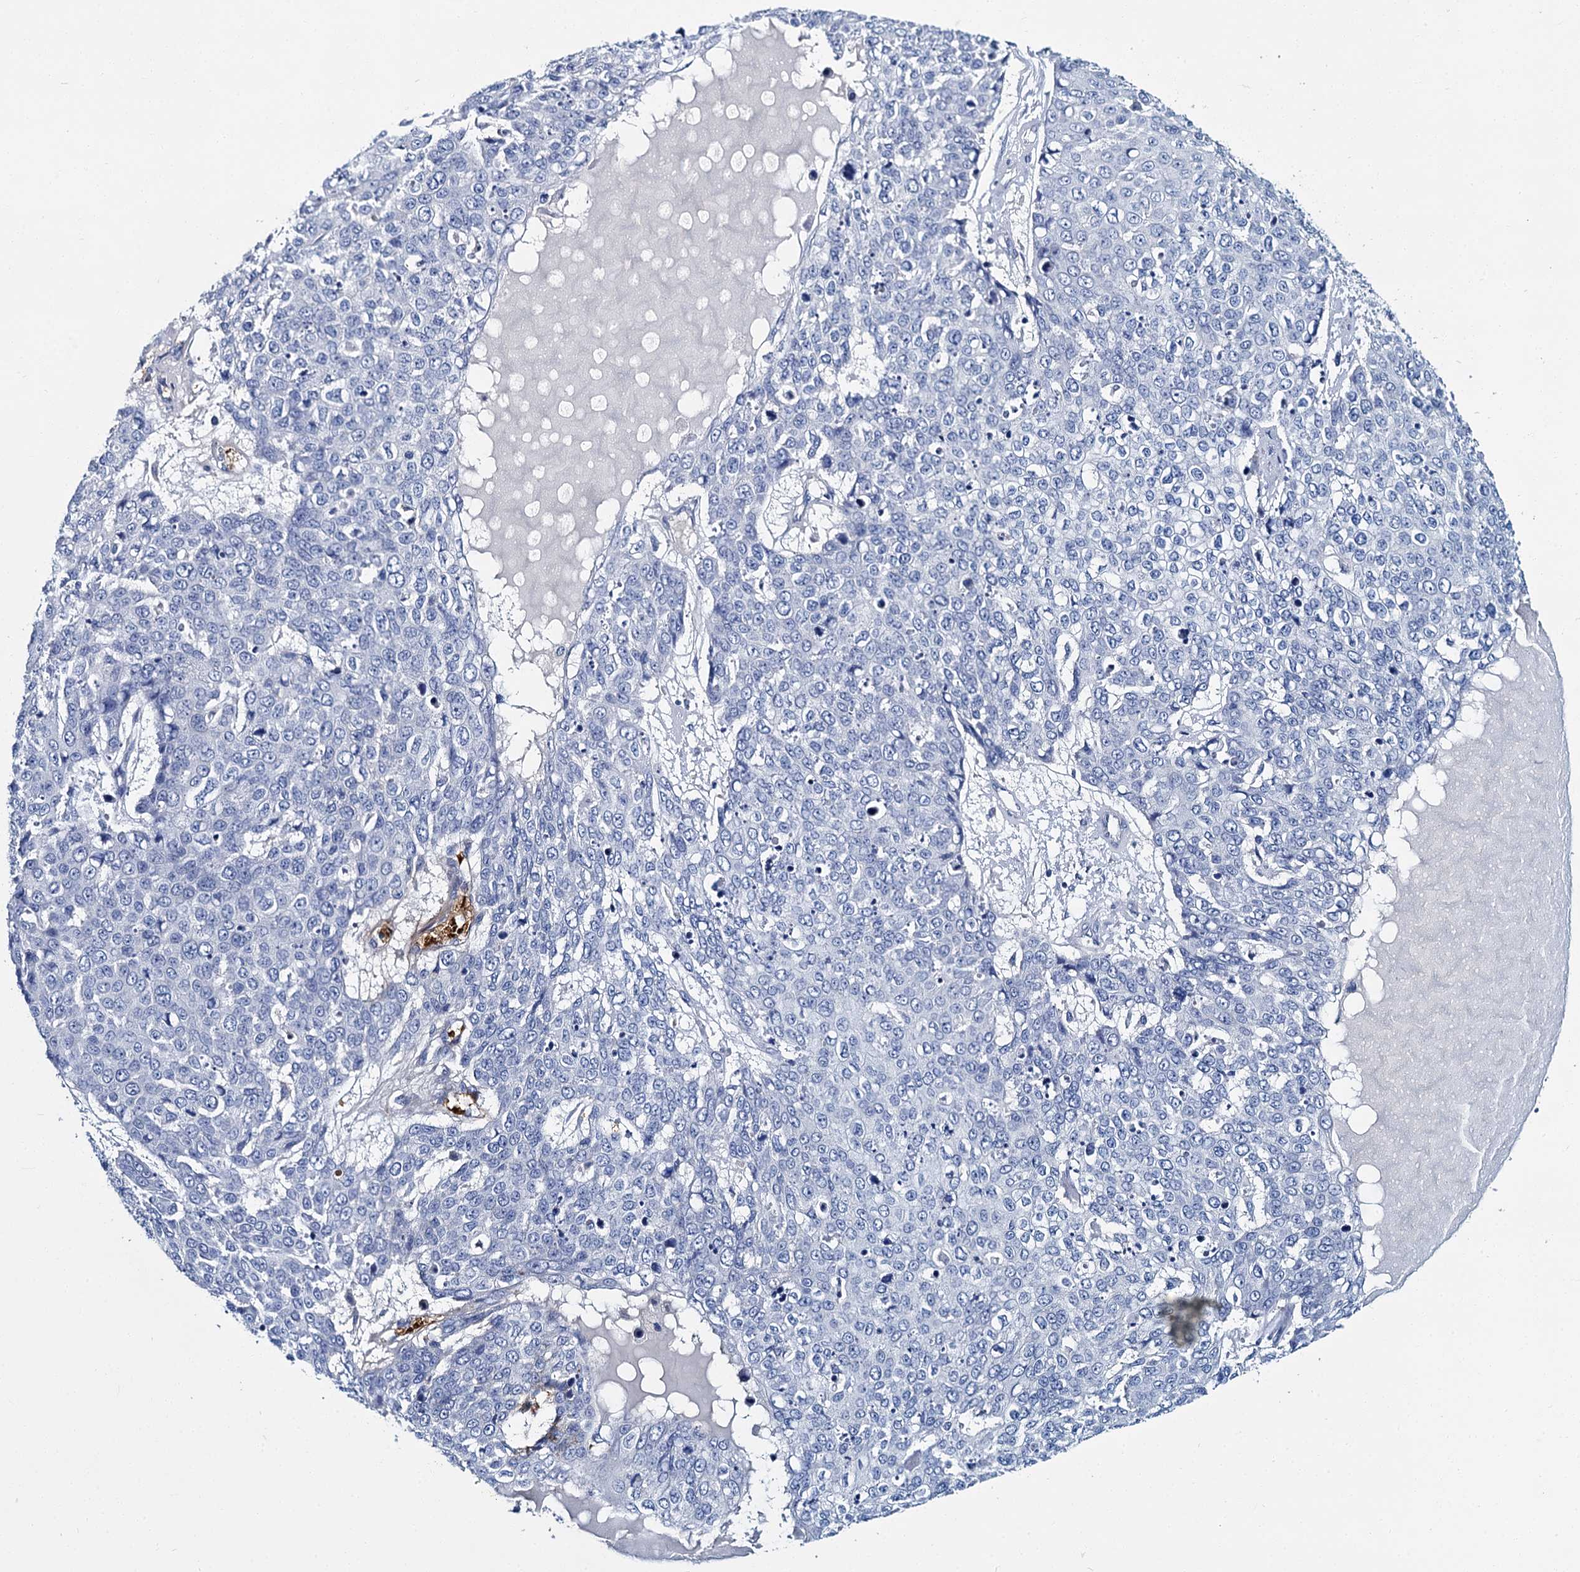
{"staining": {"intensity": "negative", "quantity": "none", "location": "none"}, "tissue": "skin cancer", "cell_type": "Tumor cells", "image_type": "cancer", "snomed": [{"axis": "morphology", "description": "Squamous cell carcinoma, NOS"}, {"axis": "topography", "description": "Skin"}], "caption": "Immunohistochemistry of skin cancer exhibits no staining in tumor cells. (DAB immunohistochemistry (IHC), high magnification).", "gene": "ATG2A", "patient": {"sex": "female", "age": 44}}